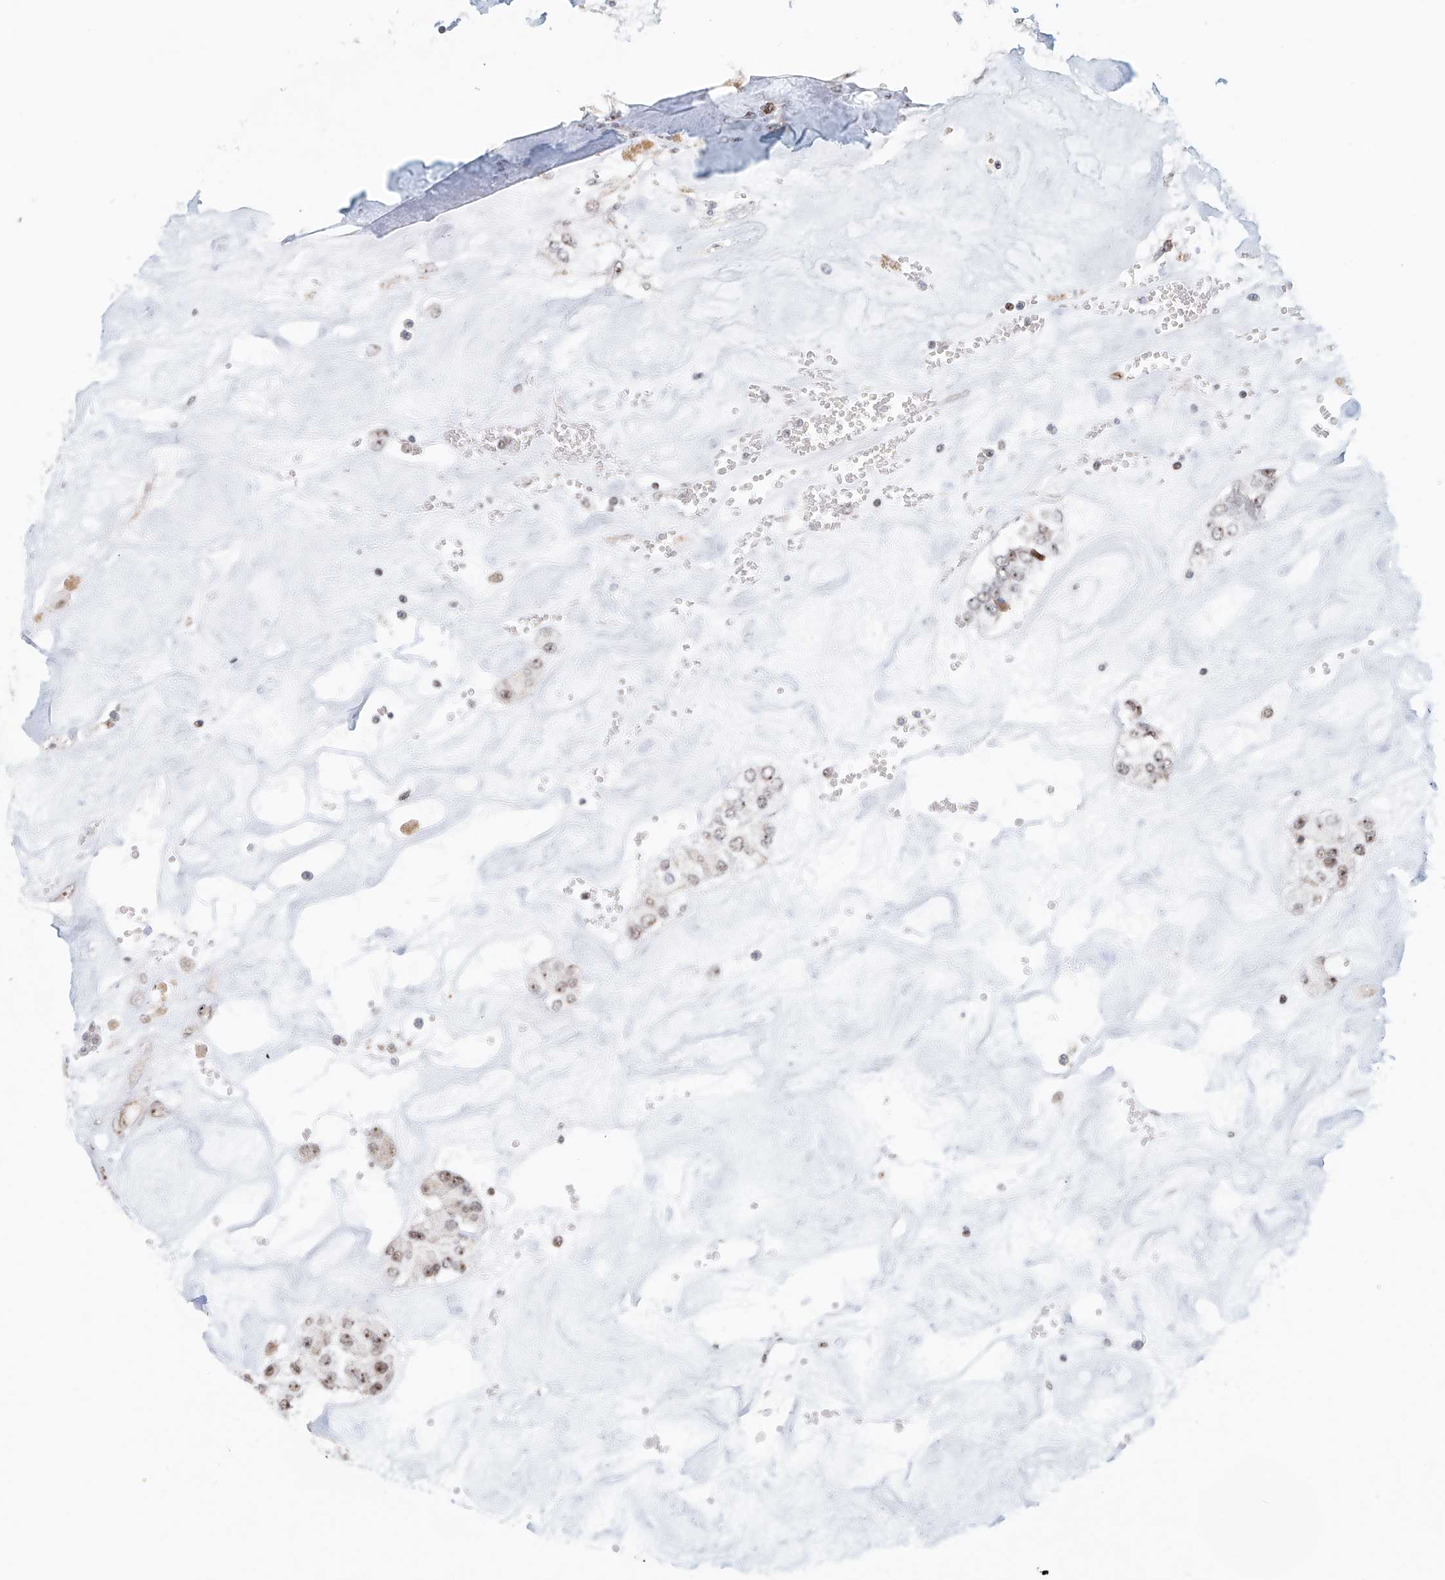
{"staining": {"intensity": "moderate", "quantity": ">75%", "location": "nuclear"}, "tissue": "carcinoid", "cell_type": "Tumor cells", "image_type": "cancer", "snomed": [{"axis": "morphology", "description": "Carcinoid, malignant, NOS"}, {"axis": "topography", "description": "Pancreas"}], "caption": "The immunohistochemical stain highlights moderate nuclear expression in tumor cells of carcinoid tissue.", "gene": "PRUNE2", "patient": {"sex": "male", "age": 41}}